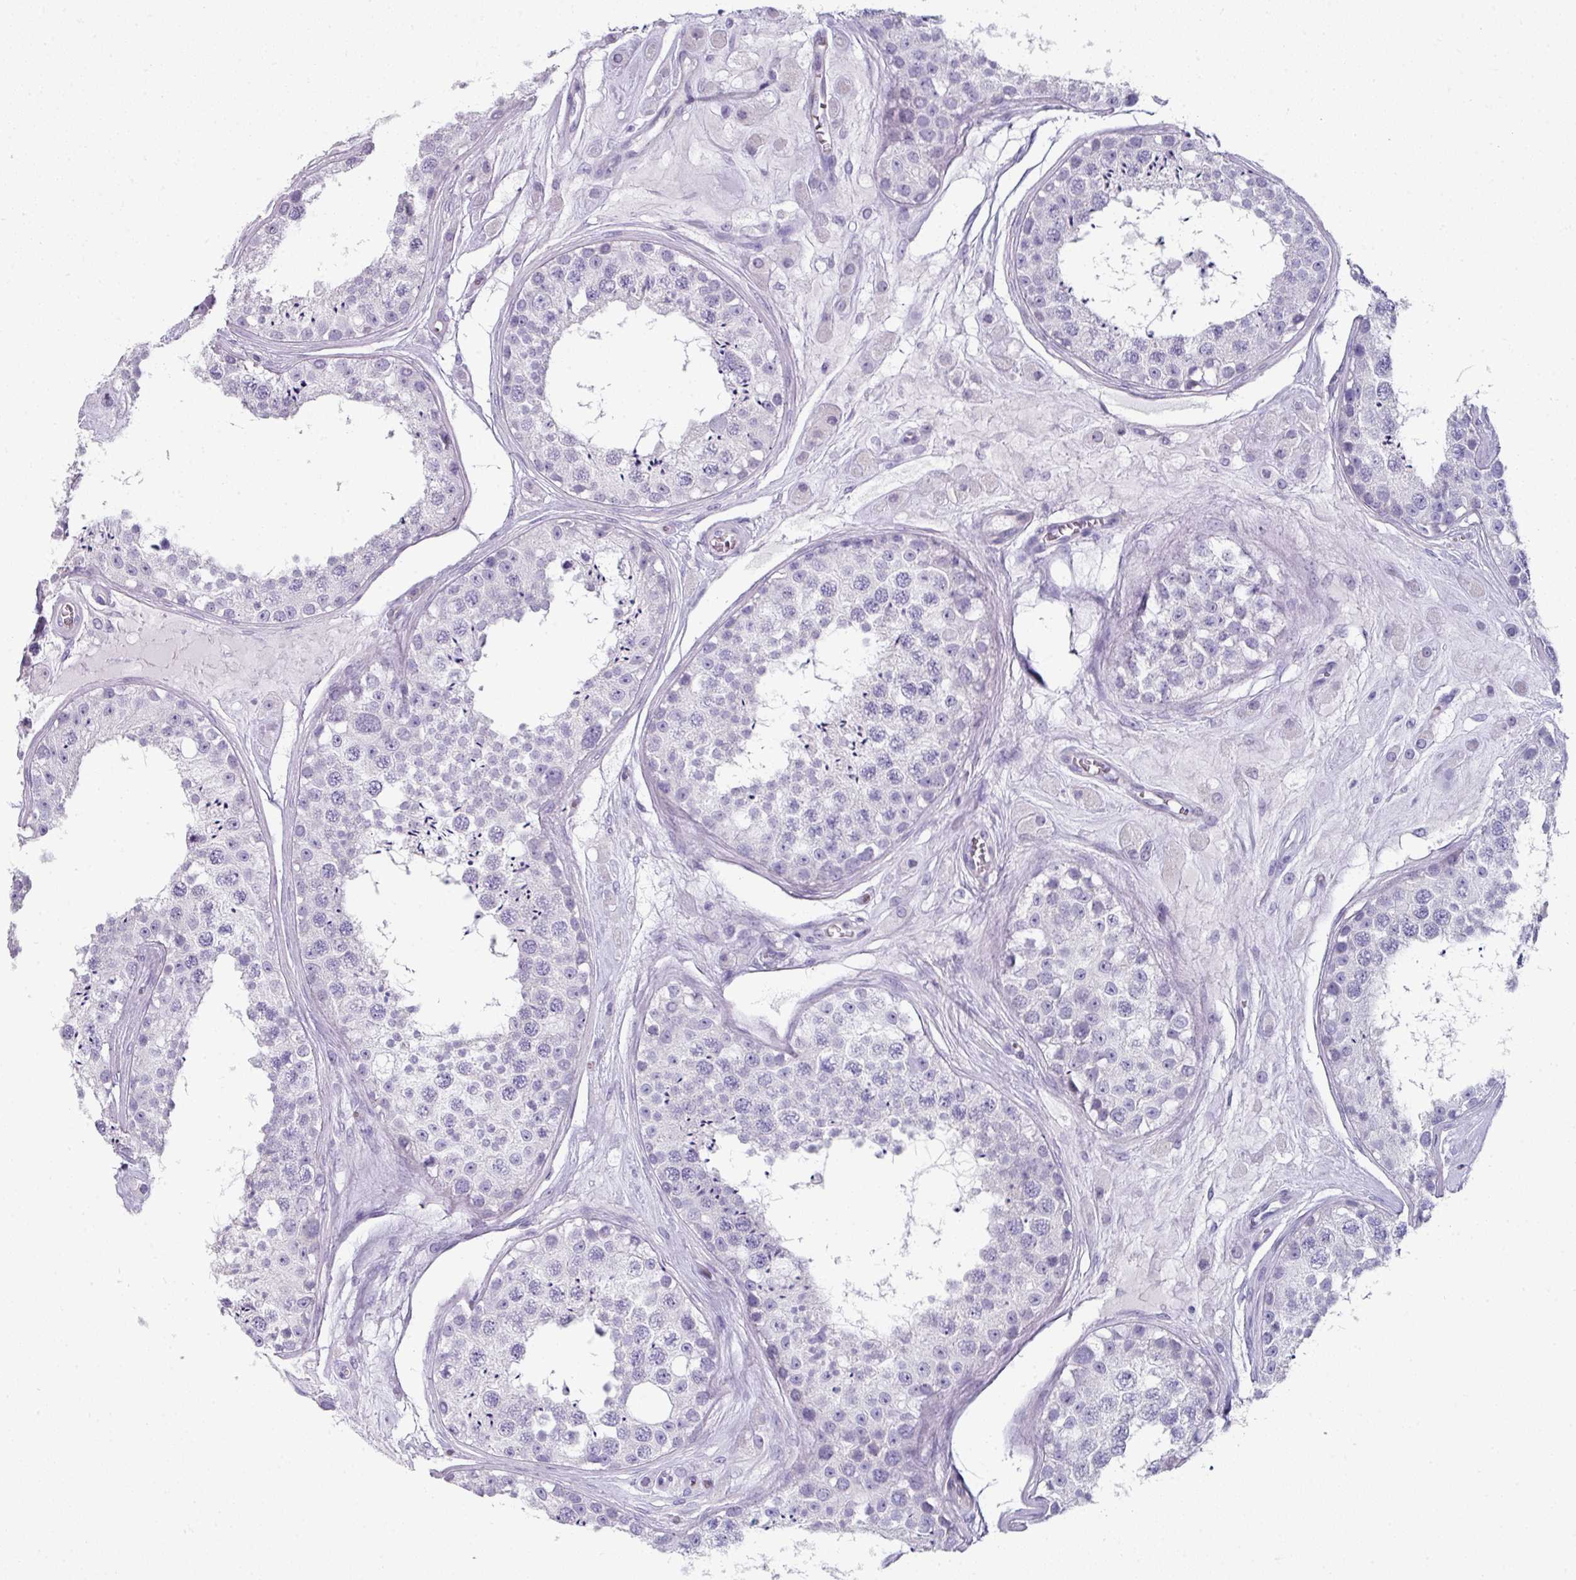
{"staining": {"intensity": "negative", "quantity": "none", "location": "none"}, "tissue": "testis", "cell_type": "Cells in seminiferous ducts", "image_type": "normal", "snomed": [{"axis": "morphology", "description": "Normal tissue, NOS"}, {"axis": "topography", "description": "Testis"}], "caption": "The image demonstrates no staining of cells in seminiferous ducts in normal testis.", "gene": "SLC17A7", "patient": {"sex": "male", "age": 25}}